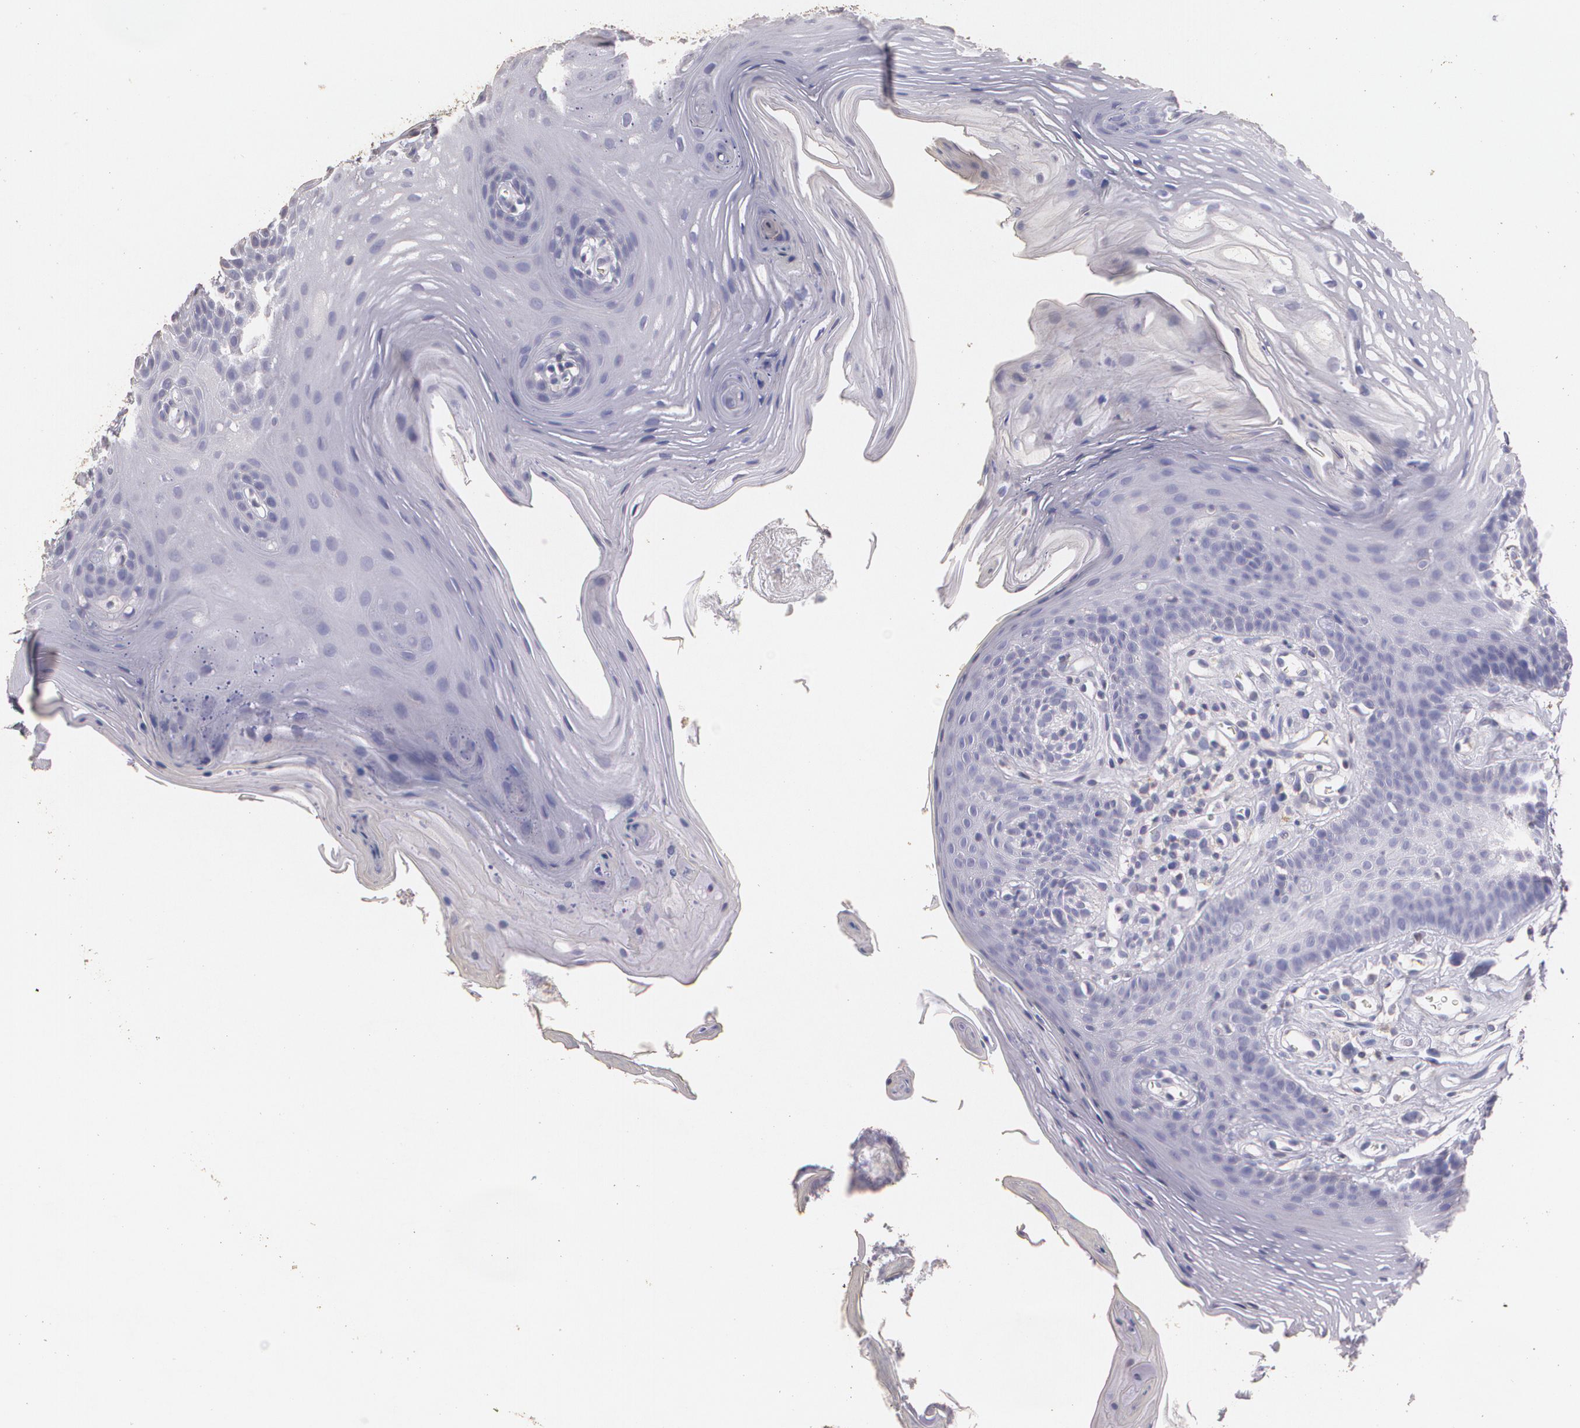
{"staining": {"intensity": "negative", "quantity": "none", "location": "none"}, "tissue": "oral mucosa", "cell_type": "Squamous epithelial cells", "image_type": "normal", "snomed": [{"axis": "morphology", "description": "Normal tissue, NOS"}, {"axis": "topography", "description": "Oral tissue"}], "caption": "There is no significant staining in squamous epithelial cells of oral mucosa.", "gene": "TGFBR1", "patient": {"sex": "male", "age": 62}}